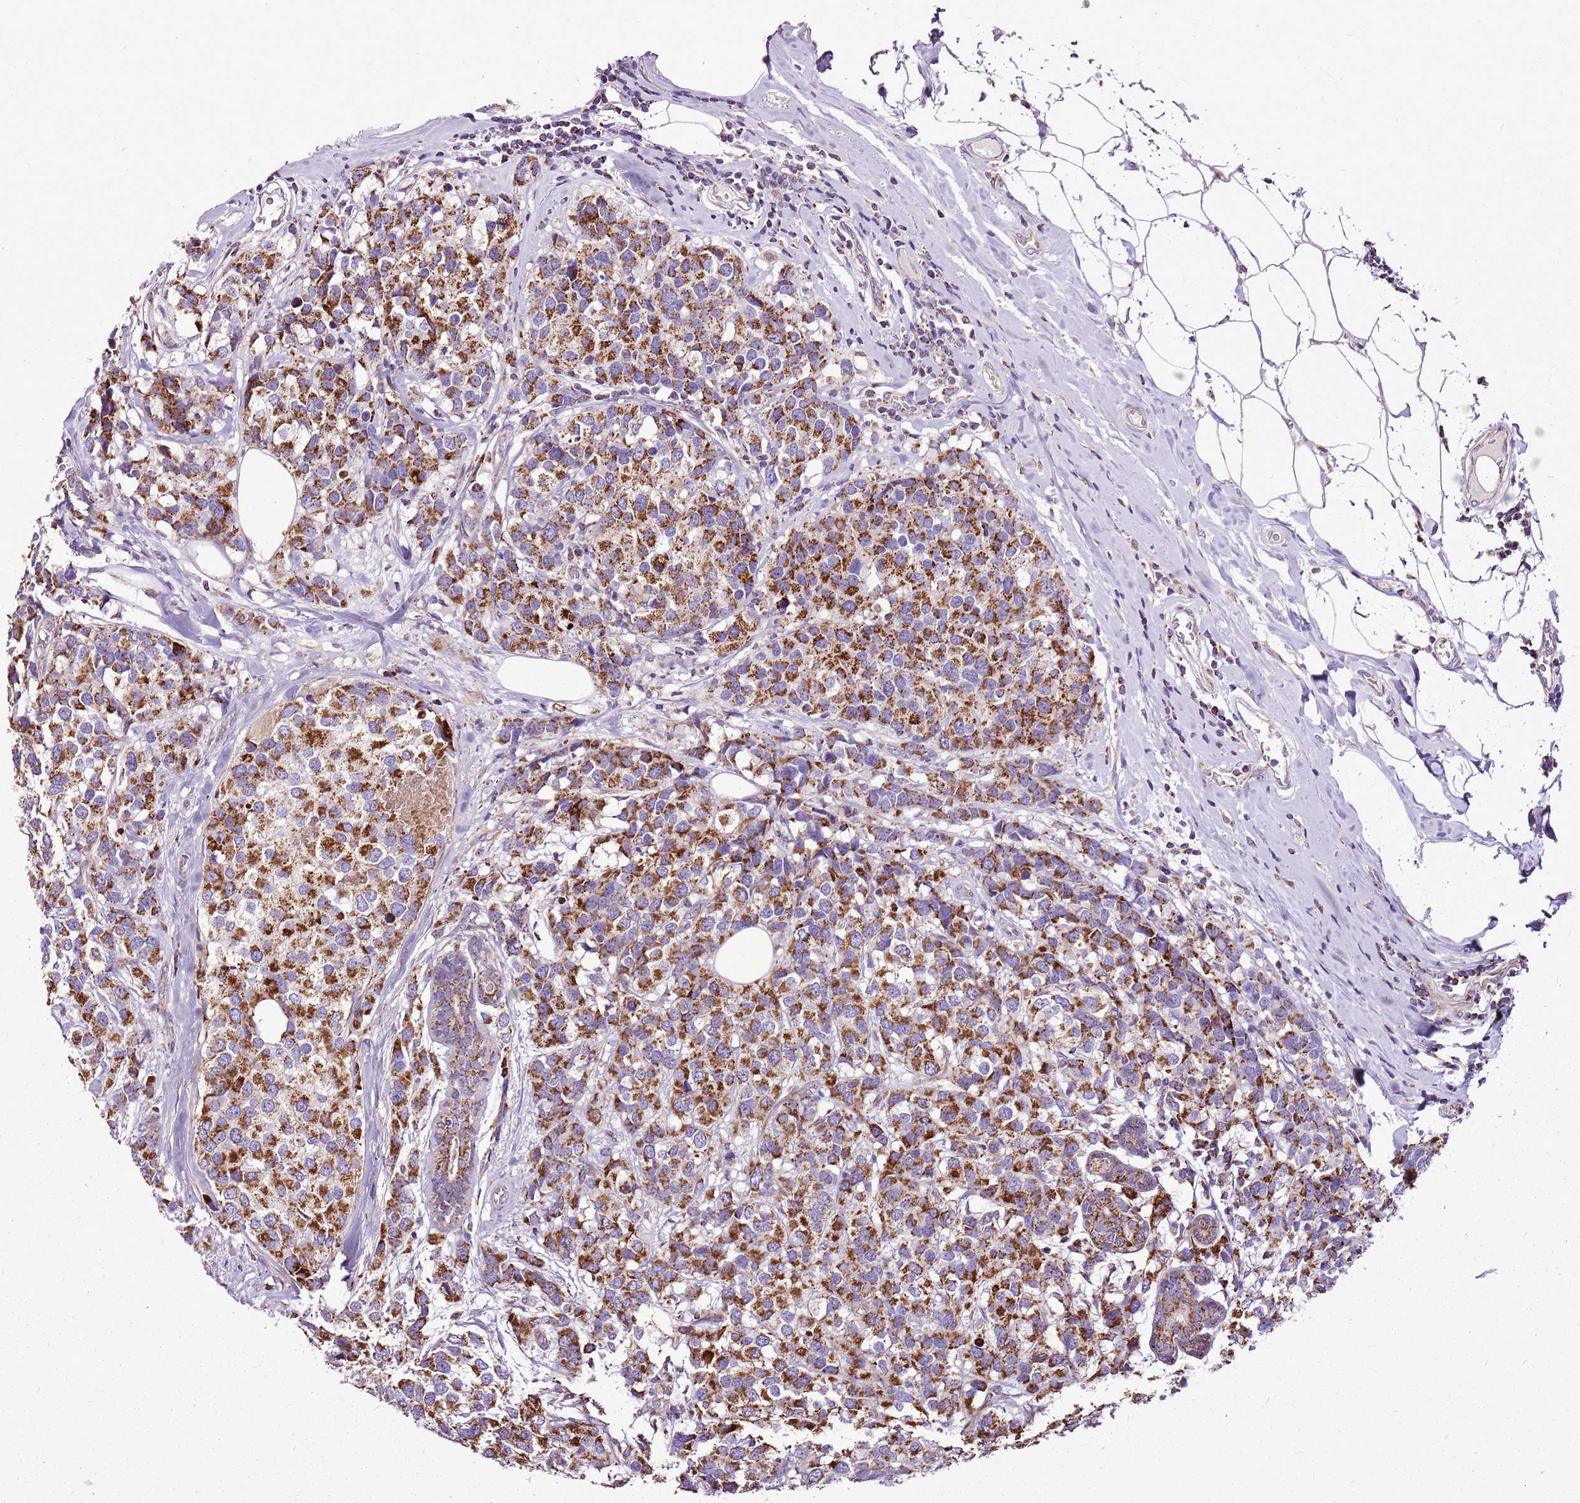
{"staining": {"intensity": "strong", "quantity": ">75%", "location": "cytoplasmic/membranous"}, "tissue": "breast cancer", "cell_type": "Tumor cells", "image_type": "cancer", "snomed": [{"axis": "morphology", "description": "Lobular carcinoma"}, {"axis": "topography", "description": "Breast"}], "caption": "Breast cancer (lobular carcinoma) was stained to show a protein in brown. There is high levels of strong cytoplasmic/membranous staining in about >75% of tumor cells. Using DAB (brown) and hematoxylin (blue) stains, captured at high magnification using brightfield microscopy.", "gene": "GCDH", "patient": {"sex": "female", "age": 59}}